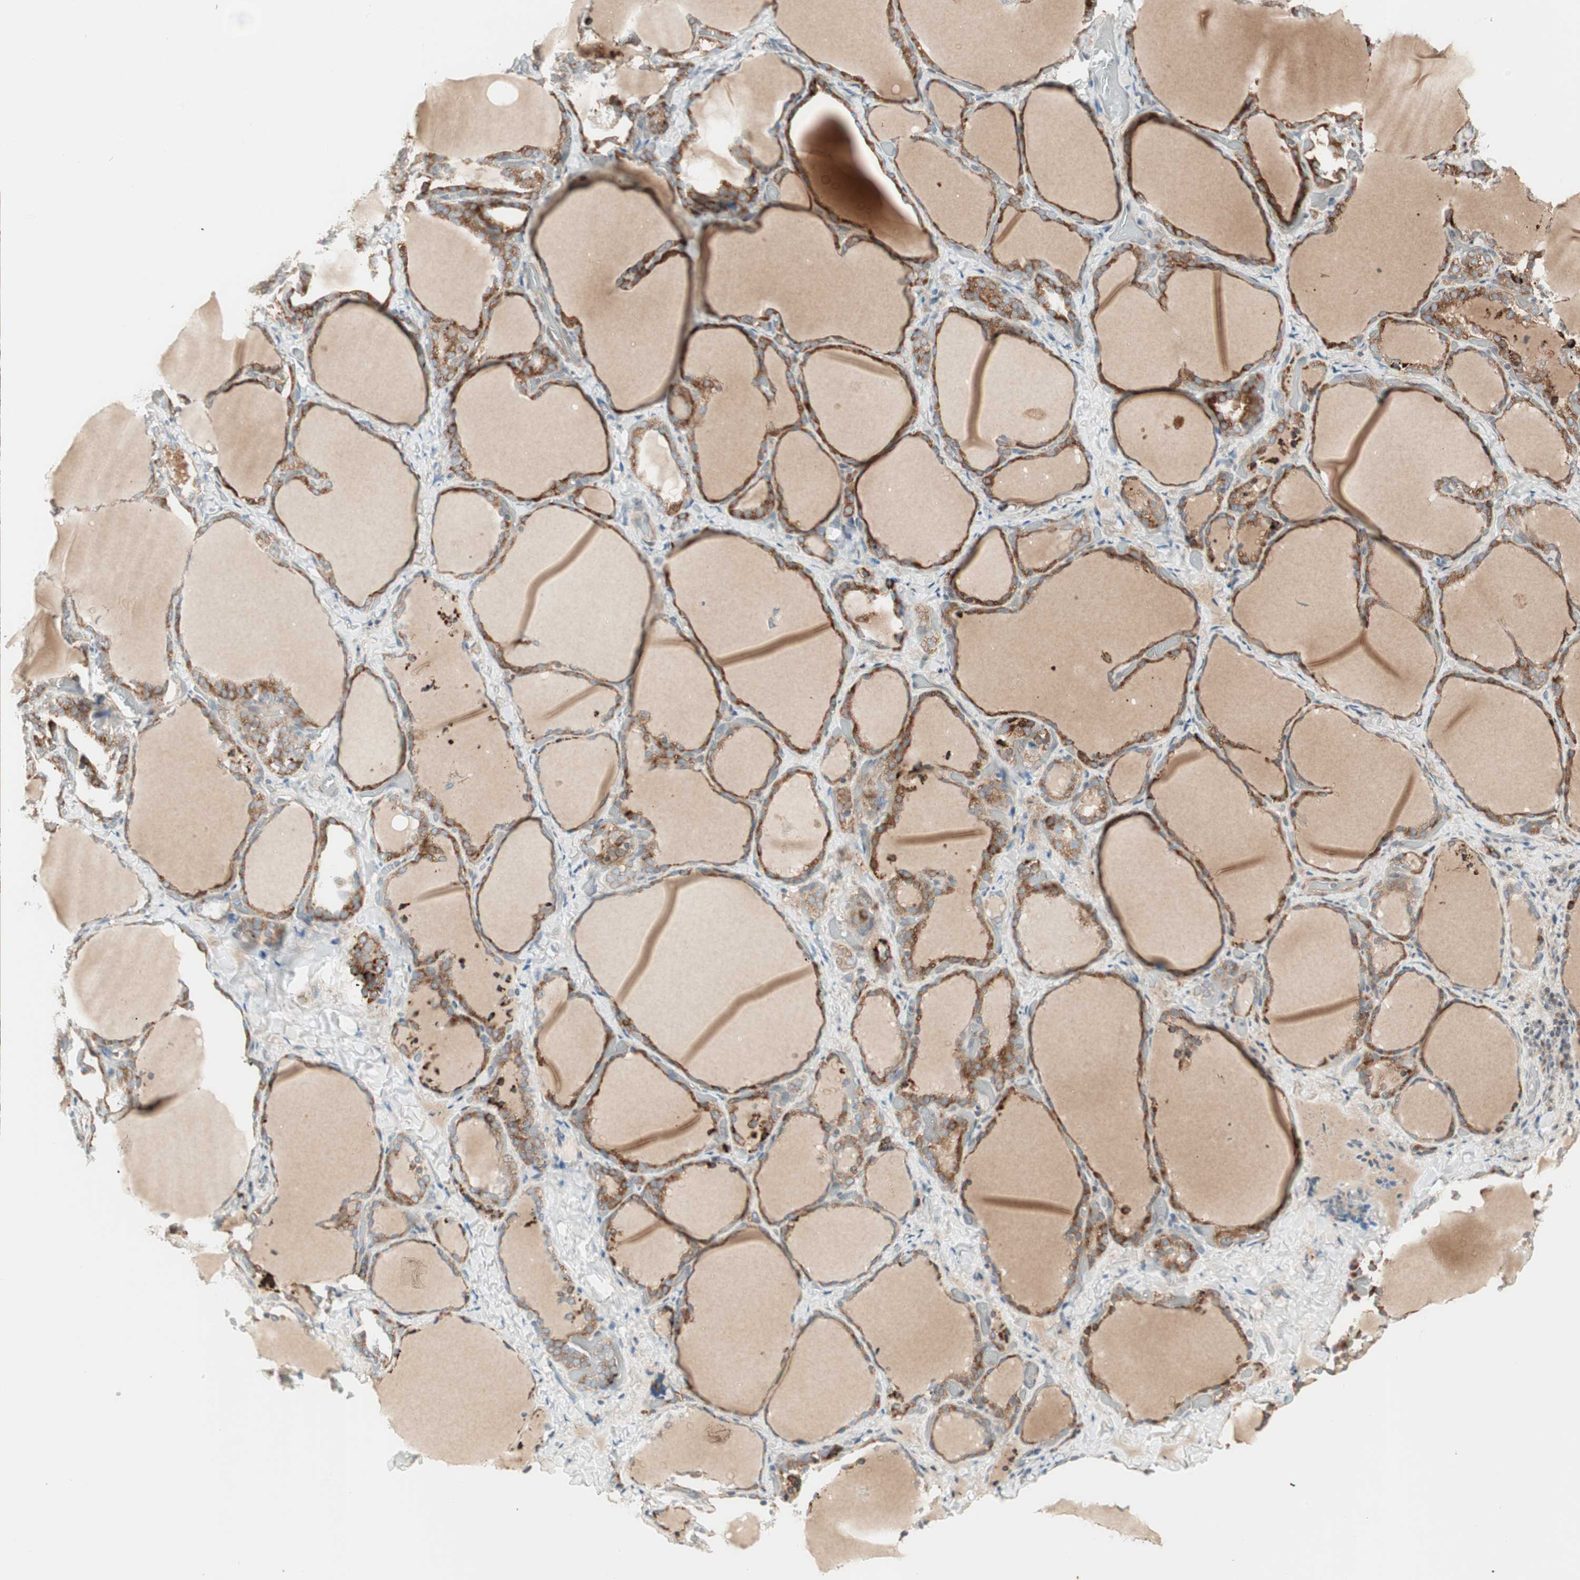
{"staining": {"intensity": "strong", "quantity": ">75%", "location": "cytoplasmic/membranous"}, "tissue": "thyroid gland", "cell_type": "Glandular cells", "image_type": "normal", "snomed": [{"axis": "morphology", "description": "Normal tissue, NOS"}, {"axis": "morphology", "description": "Papillary adenocarcinoma, NOS"}, {"axis": "topography", "description": "Thyroid gland"}], "caption": "Brown immunohistochemical staining in unremarkable human thyroid gland reveals strong cytoplasmic/membranous staining in about >75% of glandular cells. (Brightfield microscopy of DAB IHC at high magnification).", "gene": "SFRP1", "patient": {"sex": "female", "age": 30}}